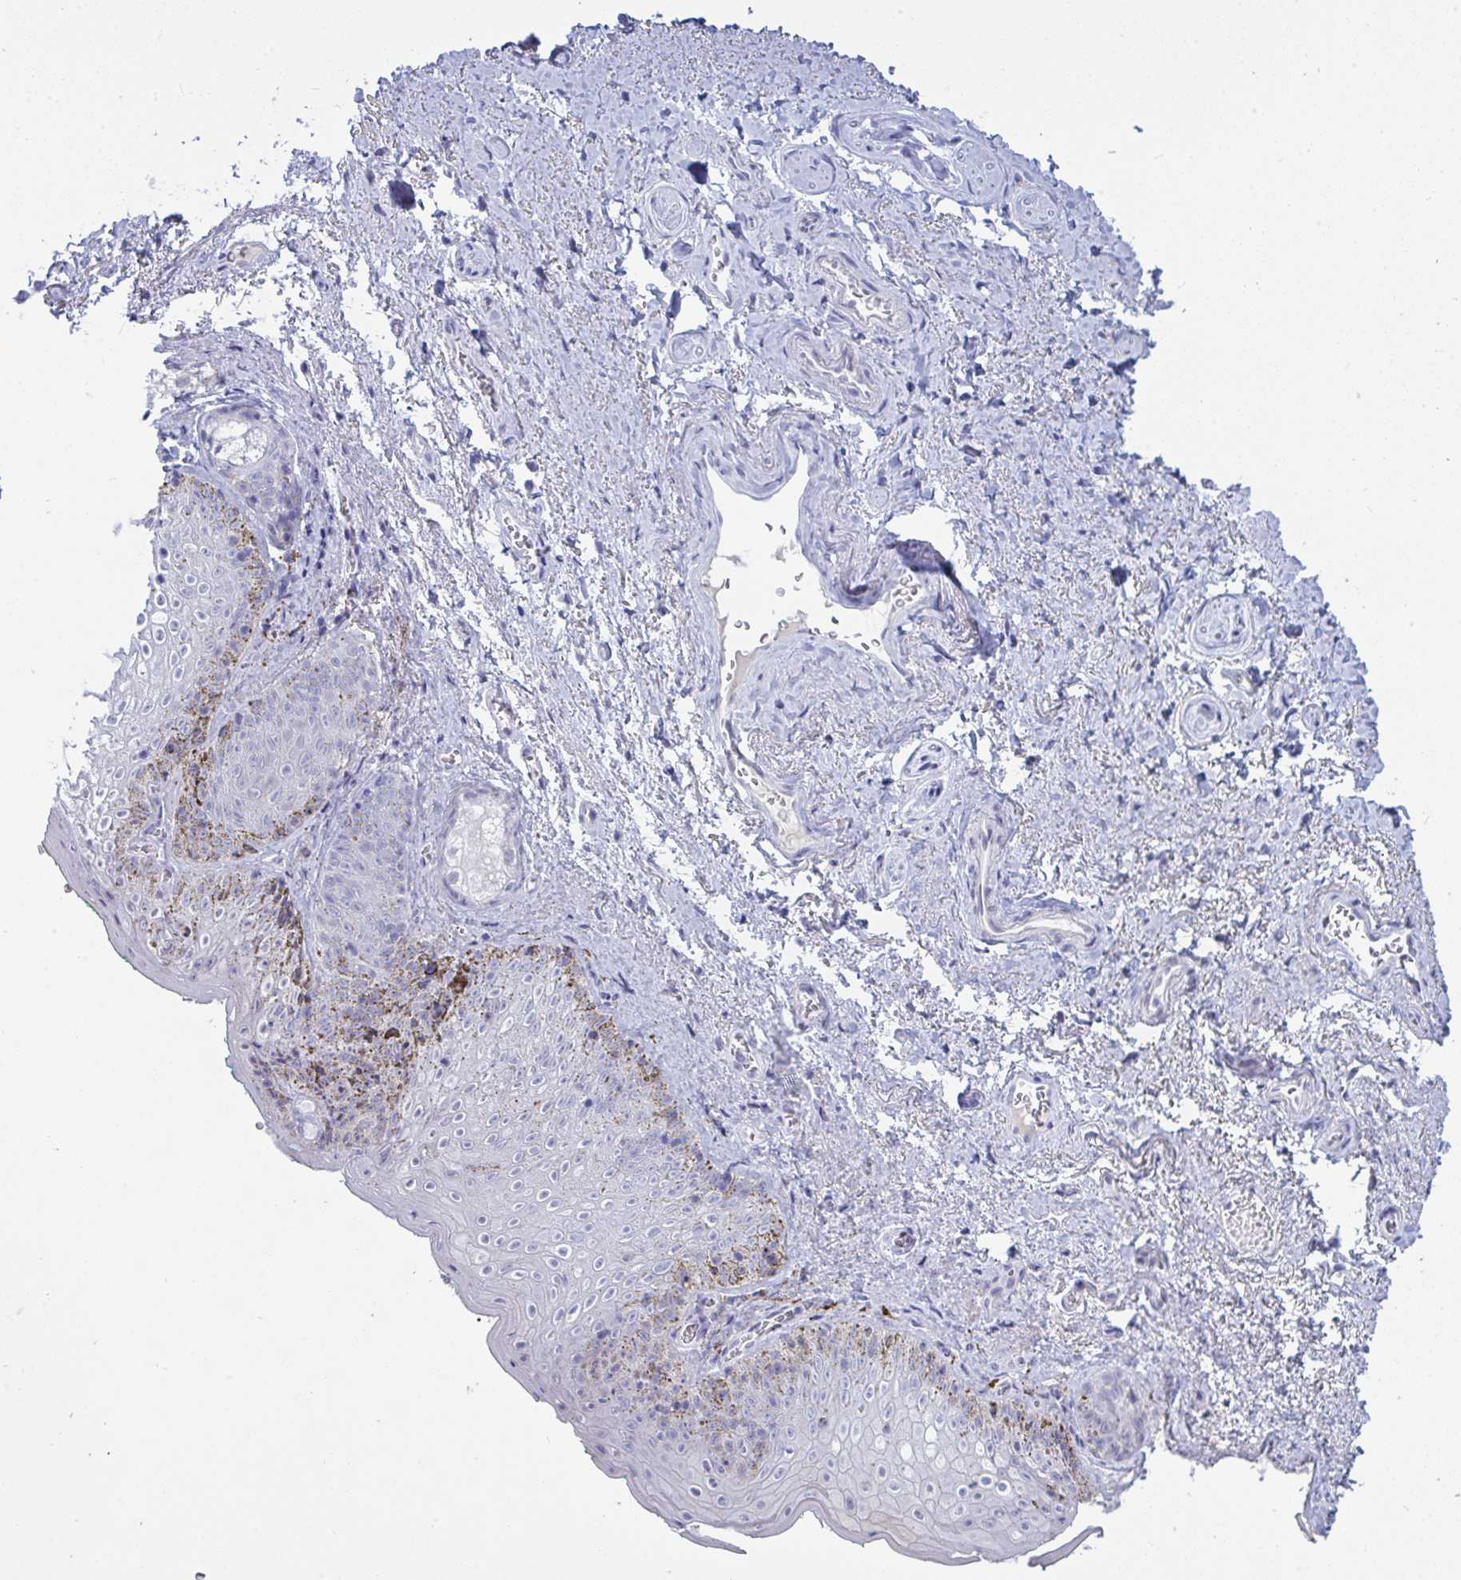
{"staining": {"intensity": "negative", "quantity": "none", "location": "none"}, "tissue": "vagina", "cell_type": "Squamous epithelial cells", "image_type": "normal", "snomed": [{"axis": "morphology", "description": "Normal tissue, NOS"}, {"axis": "topography", "description": "Vulva"}, {"axis": "topography", "description": "Vagina"}, {"axis": "topography", "description": "Peripheral nerve tissue"}], "caption": "Immunohistochemical staining of benign human vagina displays no significant expression in squamous epithelial cells.", "gene": "PRDM9", "patient": {"sex": "female", "age": 66}}